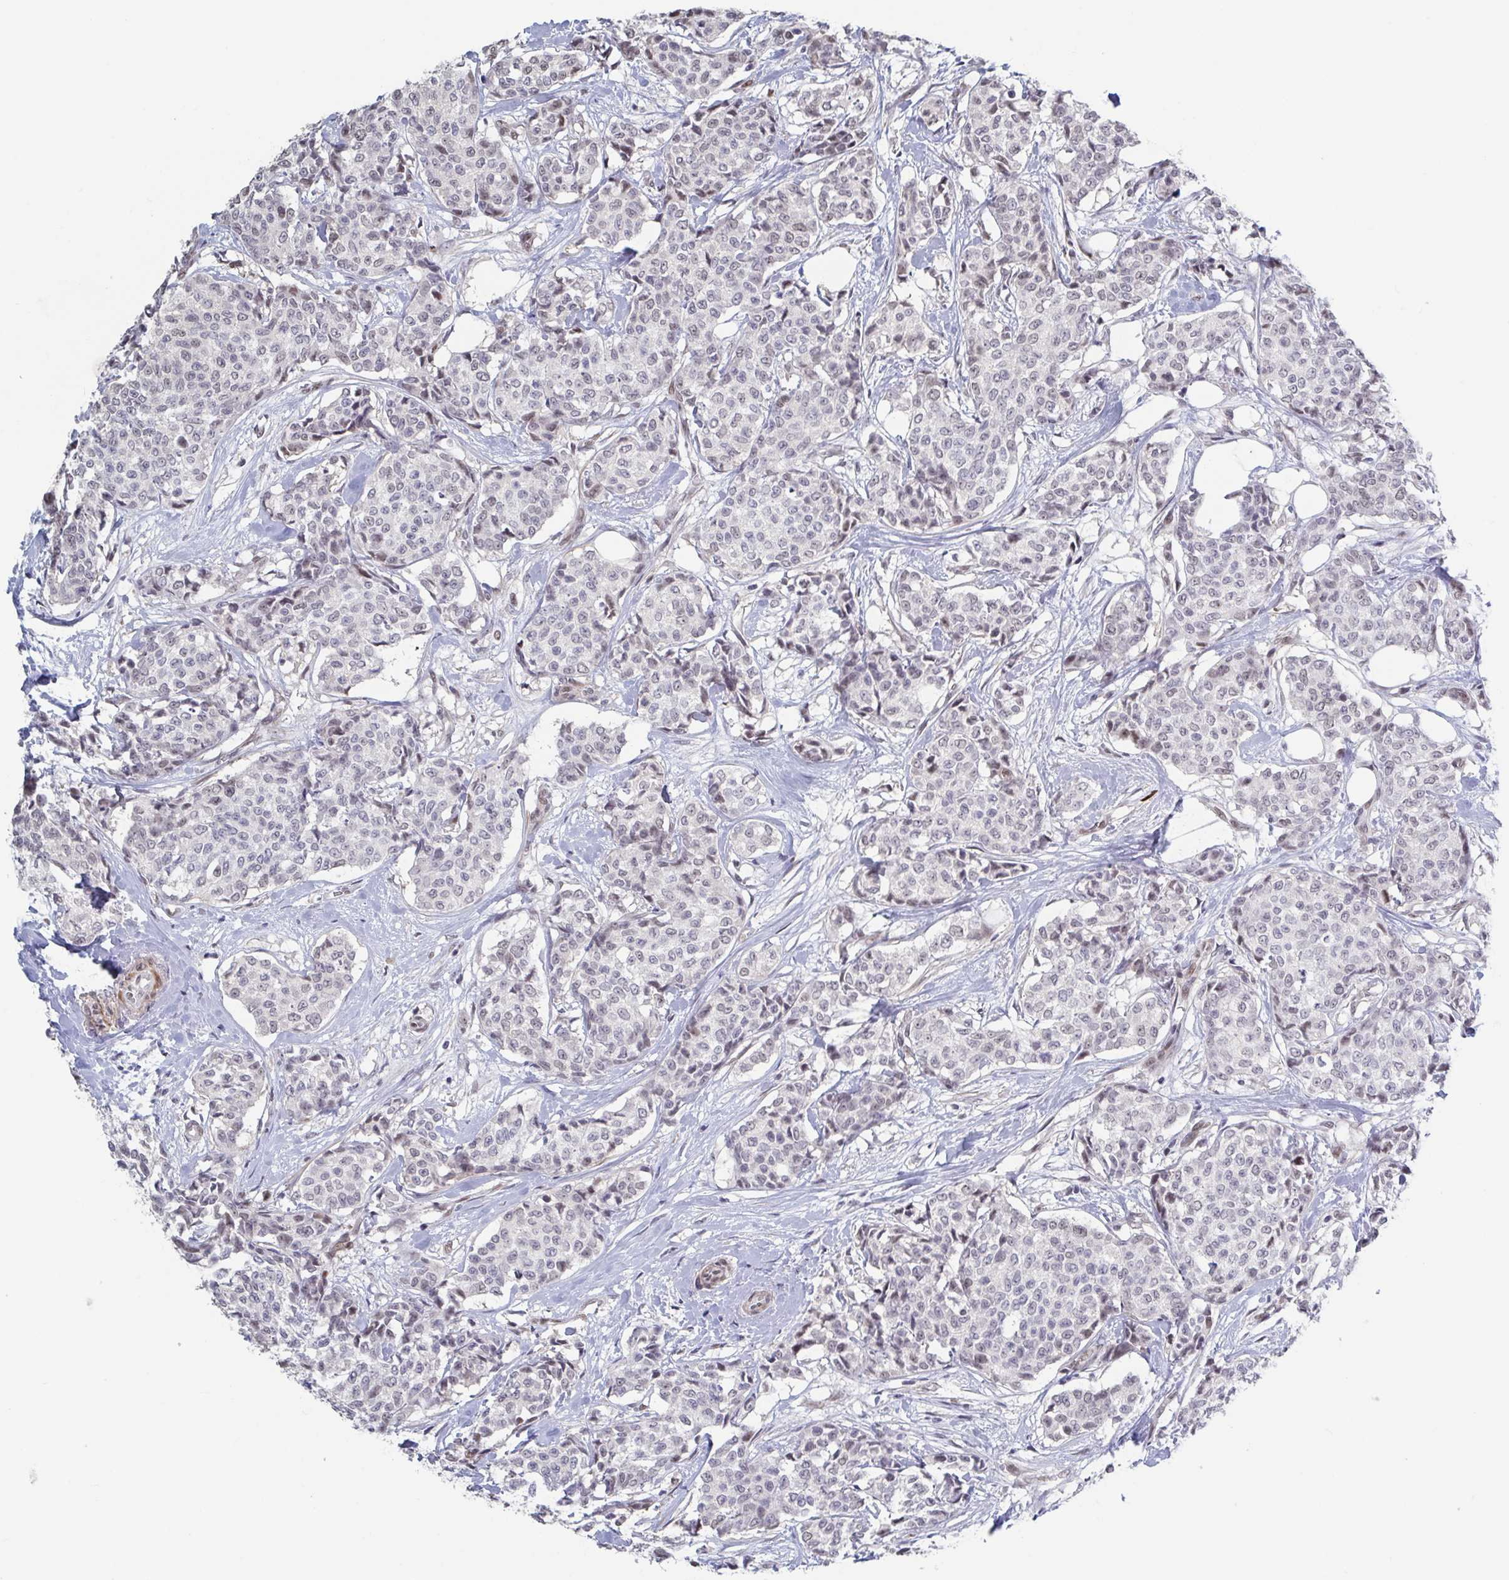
{"staining": {"intensity": "weak", "quantity": "25%-75%", "location": "nuclear"}, "tissue": "breast cancer", "cell_type": "Tumor cells", "image_type": "cancer", "snomed": [{"axis": "morphology", "description": "Duct carcinoma"}, {"axis": "topography", "description": "Breast"}], "caption": "Immunohistochemistry histopathology image of human intraductal carcinoma (breast) stained for a protein (brown), which reveals low levels of weak nuclear staining in approximately 25%-75% of tumor cells.", "gene": "BCL7B", "patient": {"sex": "female", "age": 91}}